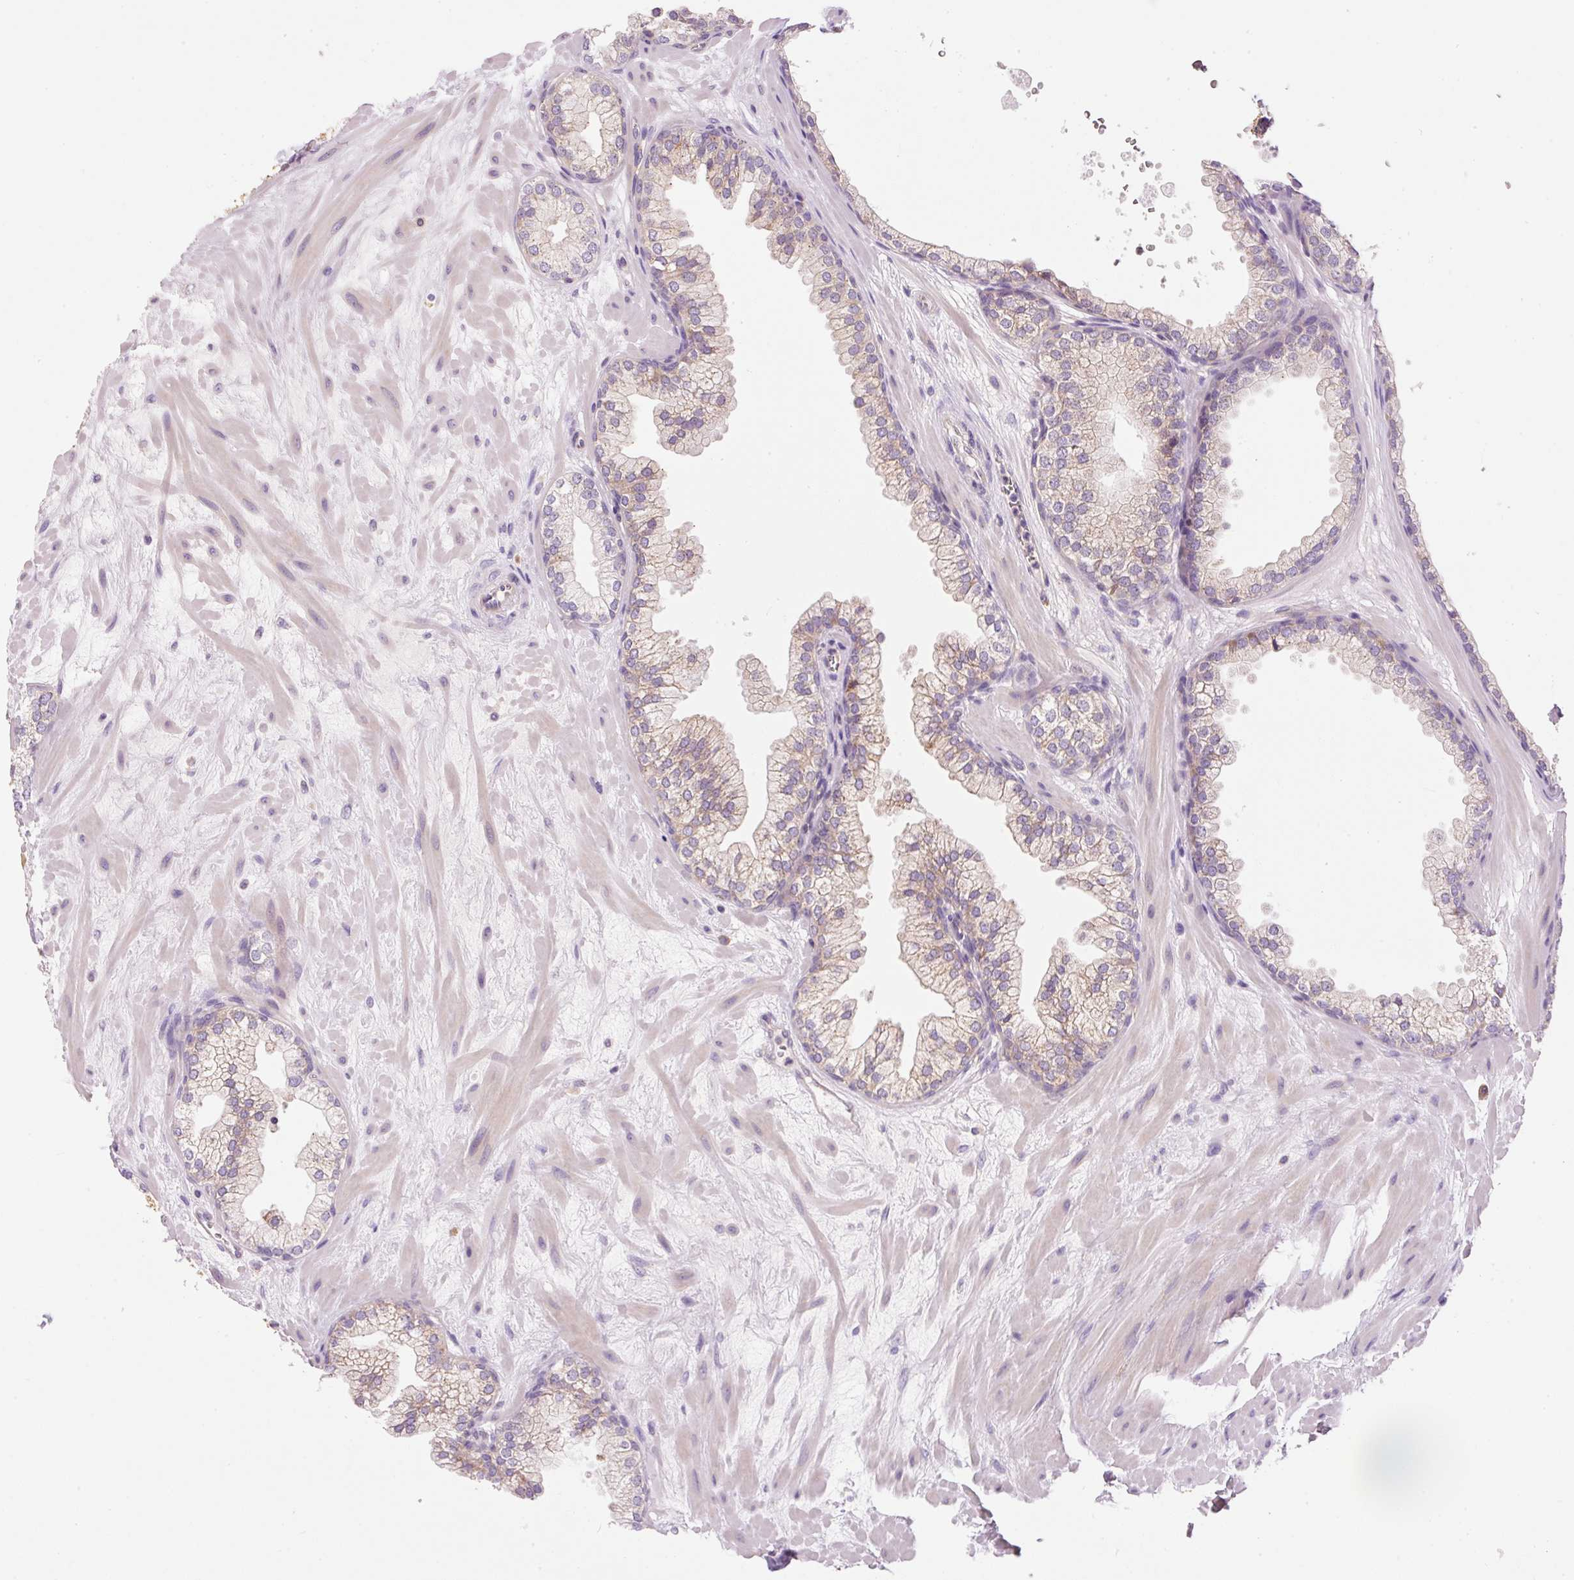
{"staining": {"intensity": "weak", "quantity": "25%-75%", "location": "cytoplasmic/membranous"}, "tissue": "prostate", "cell_type": "Glandular cells", "image_type": "normal", "snomed": [{"axis": "morphology", "description": "Normal tissue, NOS"}, {"axis": "topography", "description": "Prostate"}, {"axis": "topography", "description": "Peripheral nerve tissue"}], "caption": "The histopathology image shows immunohistochemical staining of benign prostate. There is weak cytoplasmic/membranous expression is present in approximately 25%-75% of glandular cells.", "gene": "PNPLA5", "patient": {"sex": "male", "age": 61}}